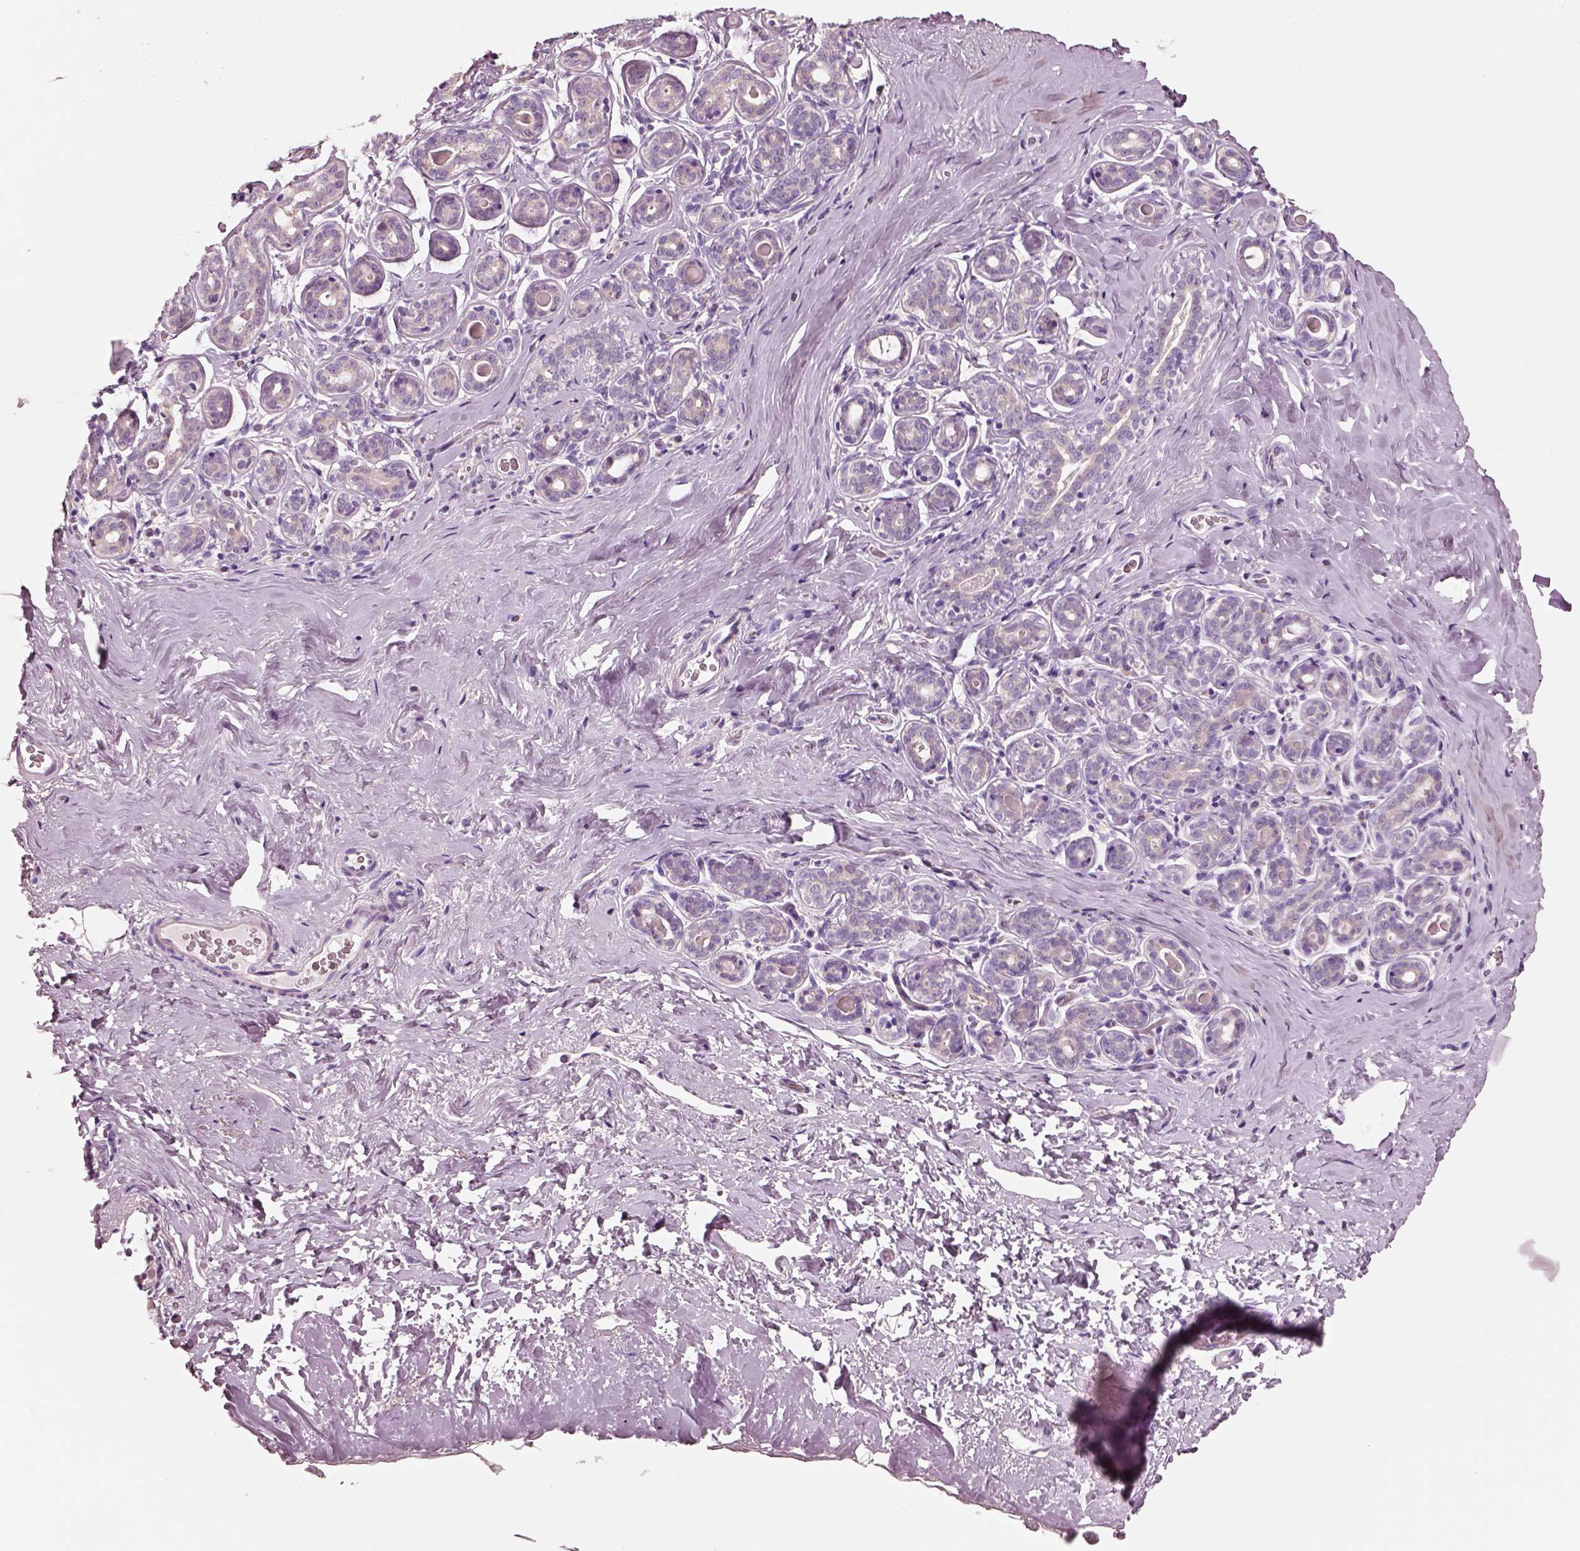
{"staining": {"intensity": "negative", "quantity": "none", "location": "none"}, "tissue": "breast", "cell_type": "Adipocytes", "image_type": "normal", "snomed": [{"axis": "morphology", "description": "Normal tissue, NOS"}, {"axis": "topography", "description": "Skin"}, {"axis": "topography", "description": "Breast"}], "caption": "Immunohistochemistry (IHC) histopathology image of unremarkable human breast stained for a protein (brown), which reveals no positivity in adipocytes. Nuclei are stained in blue.", "gene": "ELSPBP1", "patient": {"sex": "female", "age": 43}}